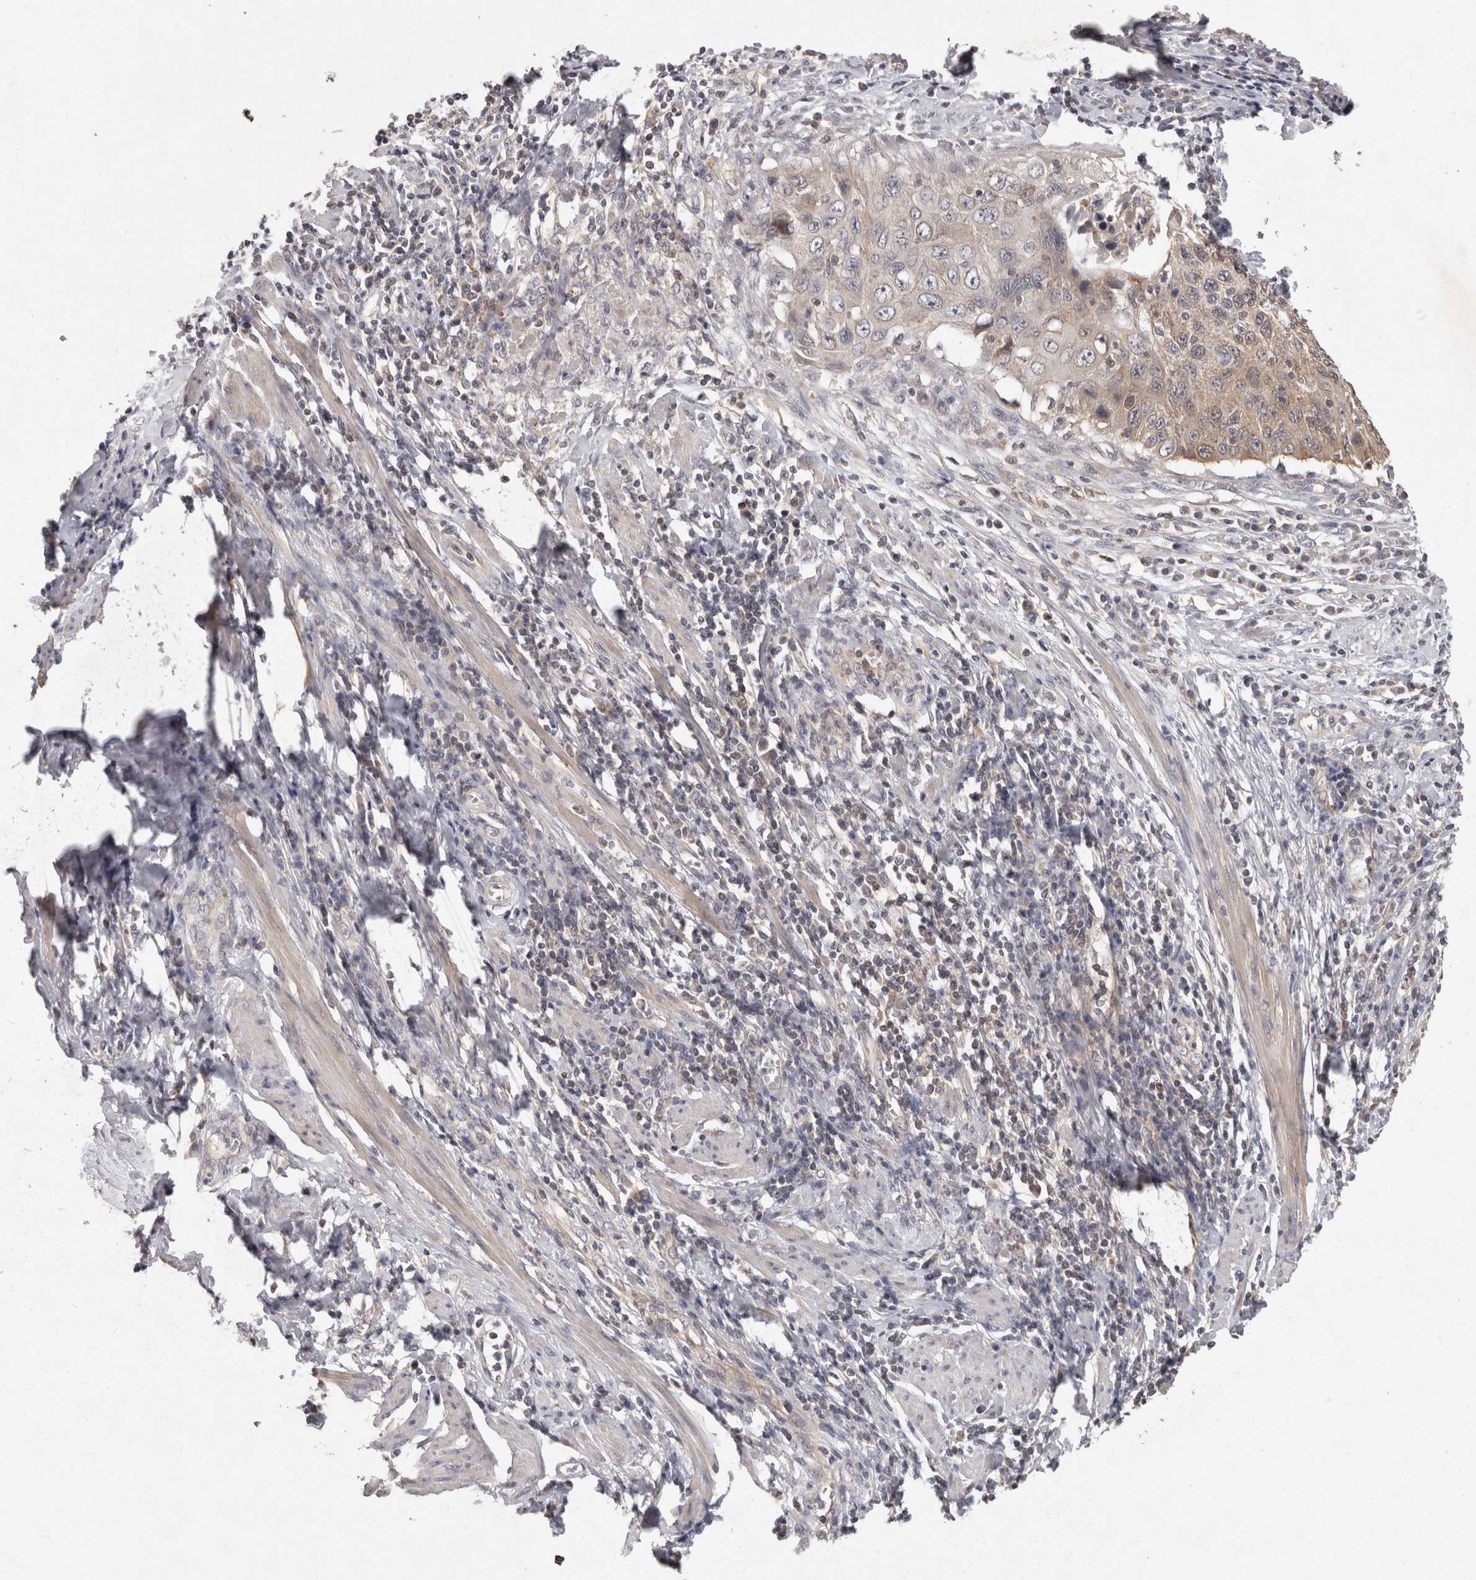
{"staining": {"intensity": "weak", "quantity": "<25%", "location": "cytoplasmic/membranous"}, "tissue": "cervical cancer", "cell_type": "Tumor cells", "image_type": "cancer", "snomed": [{"axis": "morphology", "description": "Squamous cell carcinoma, NOS"}, {"axis": "topography", "description": "Cervix"}], "caption": "Immunohistochemistry image of cervical cancer (squamous cell carcinoma) stained for a protein (brown), which exhibits no positivity in tumor cells.", "gene": "ACAT2", "patient": {"sex": "female", "age": 53}}